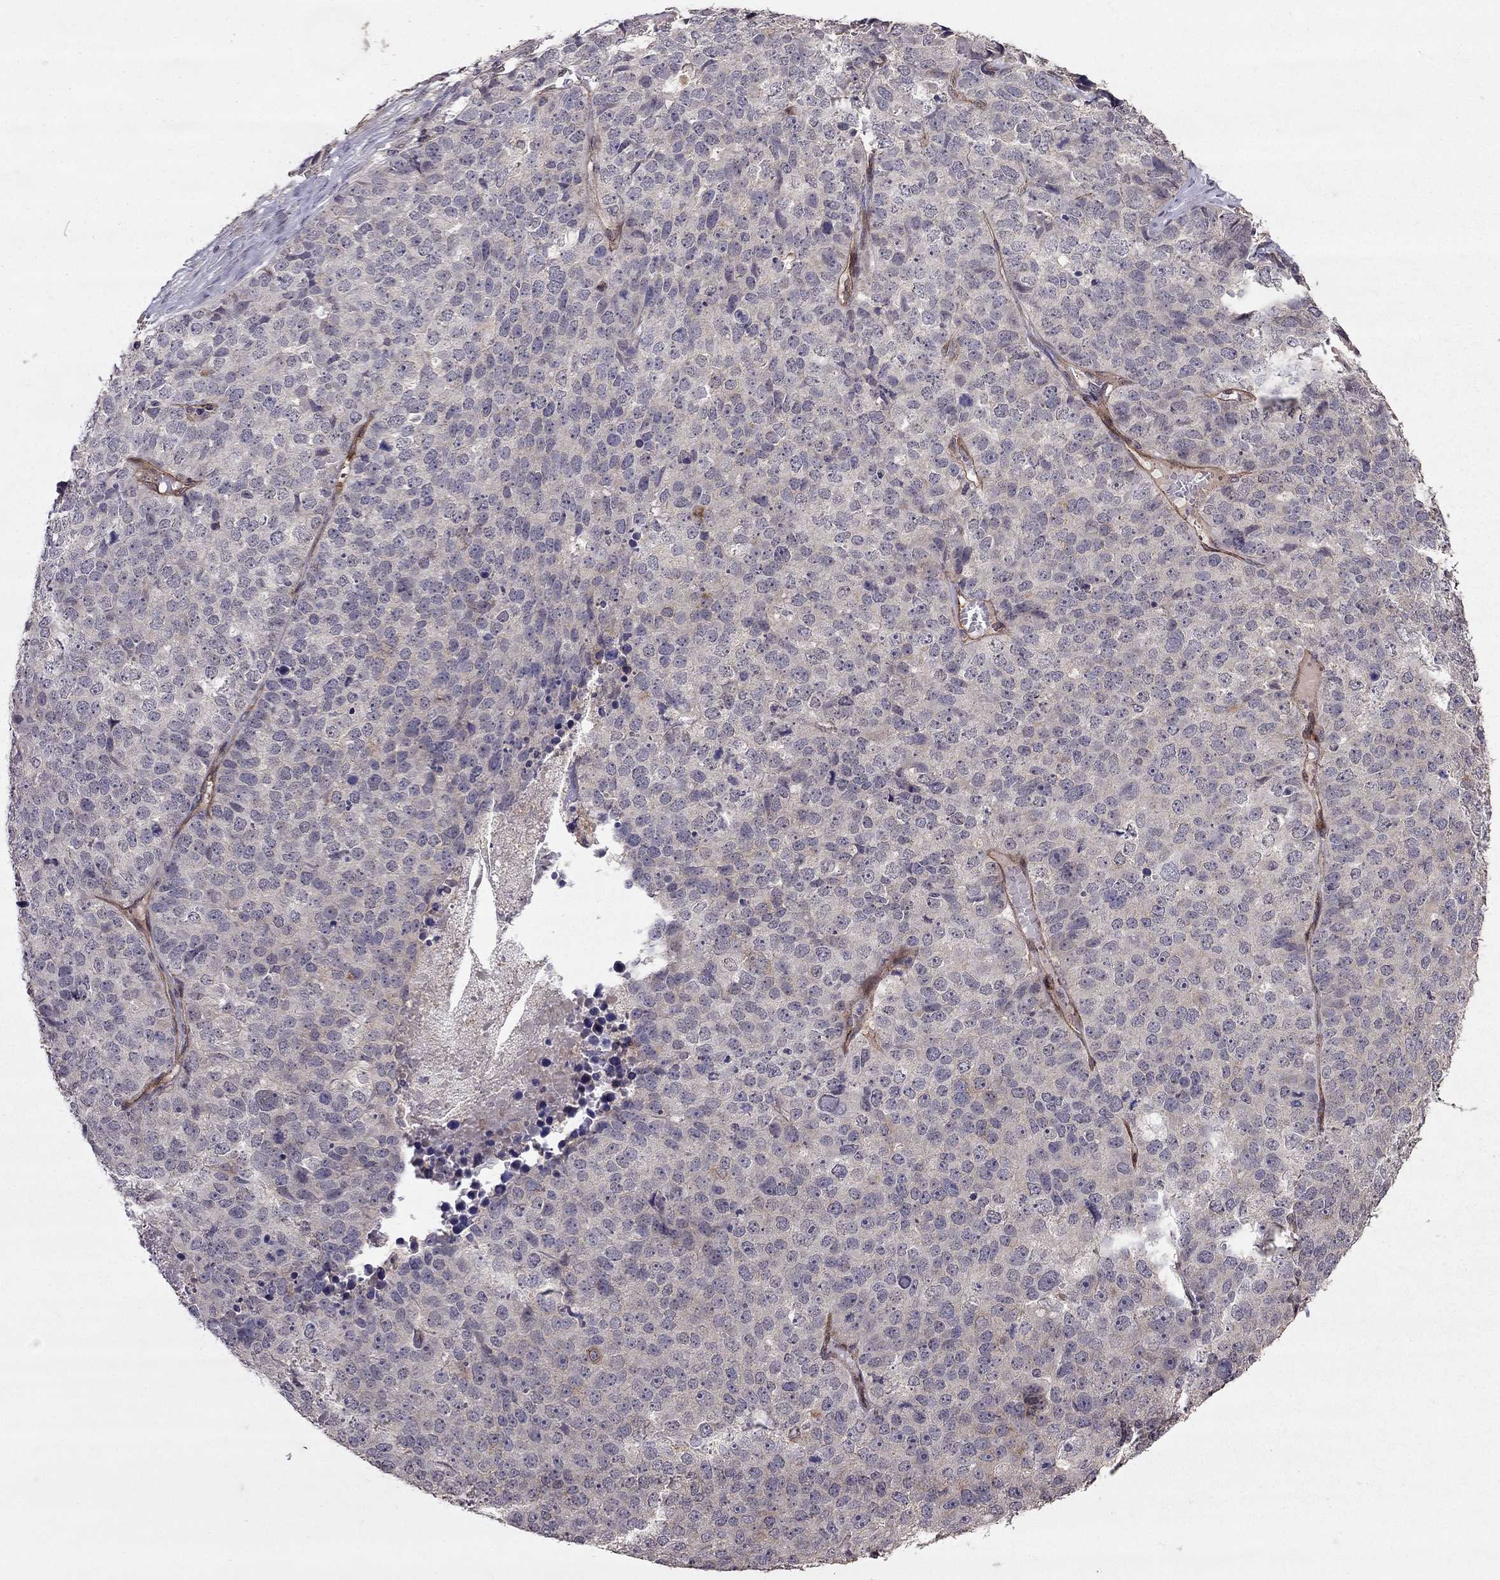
{"staining": {"intensity": "negative", "quantity": "none", "location": "none"}, "tissue": "stomach cancer", "cell_type": "Tumor cells", "image_type": "cancer", "snomed": [{"axis": "morphology", "description": "Adenocarcinoma, NOS"}, {"axis": "topography", "description": "Stomach"}], "caption": "IHC micrograph of human stomach adenocarcinoma stained for a protein (brown), which exhibits no staining in tumor cells.", "gene": "RASIP1", "patient": {"sex": "male", "age": 69}}